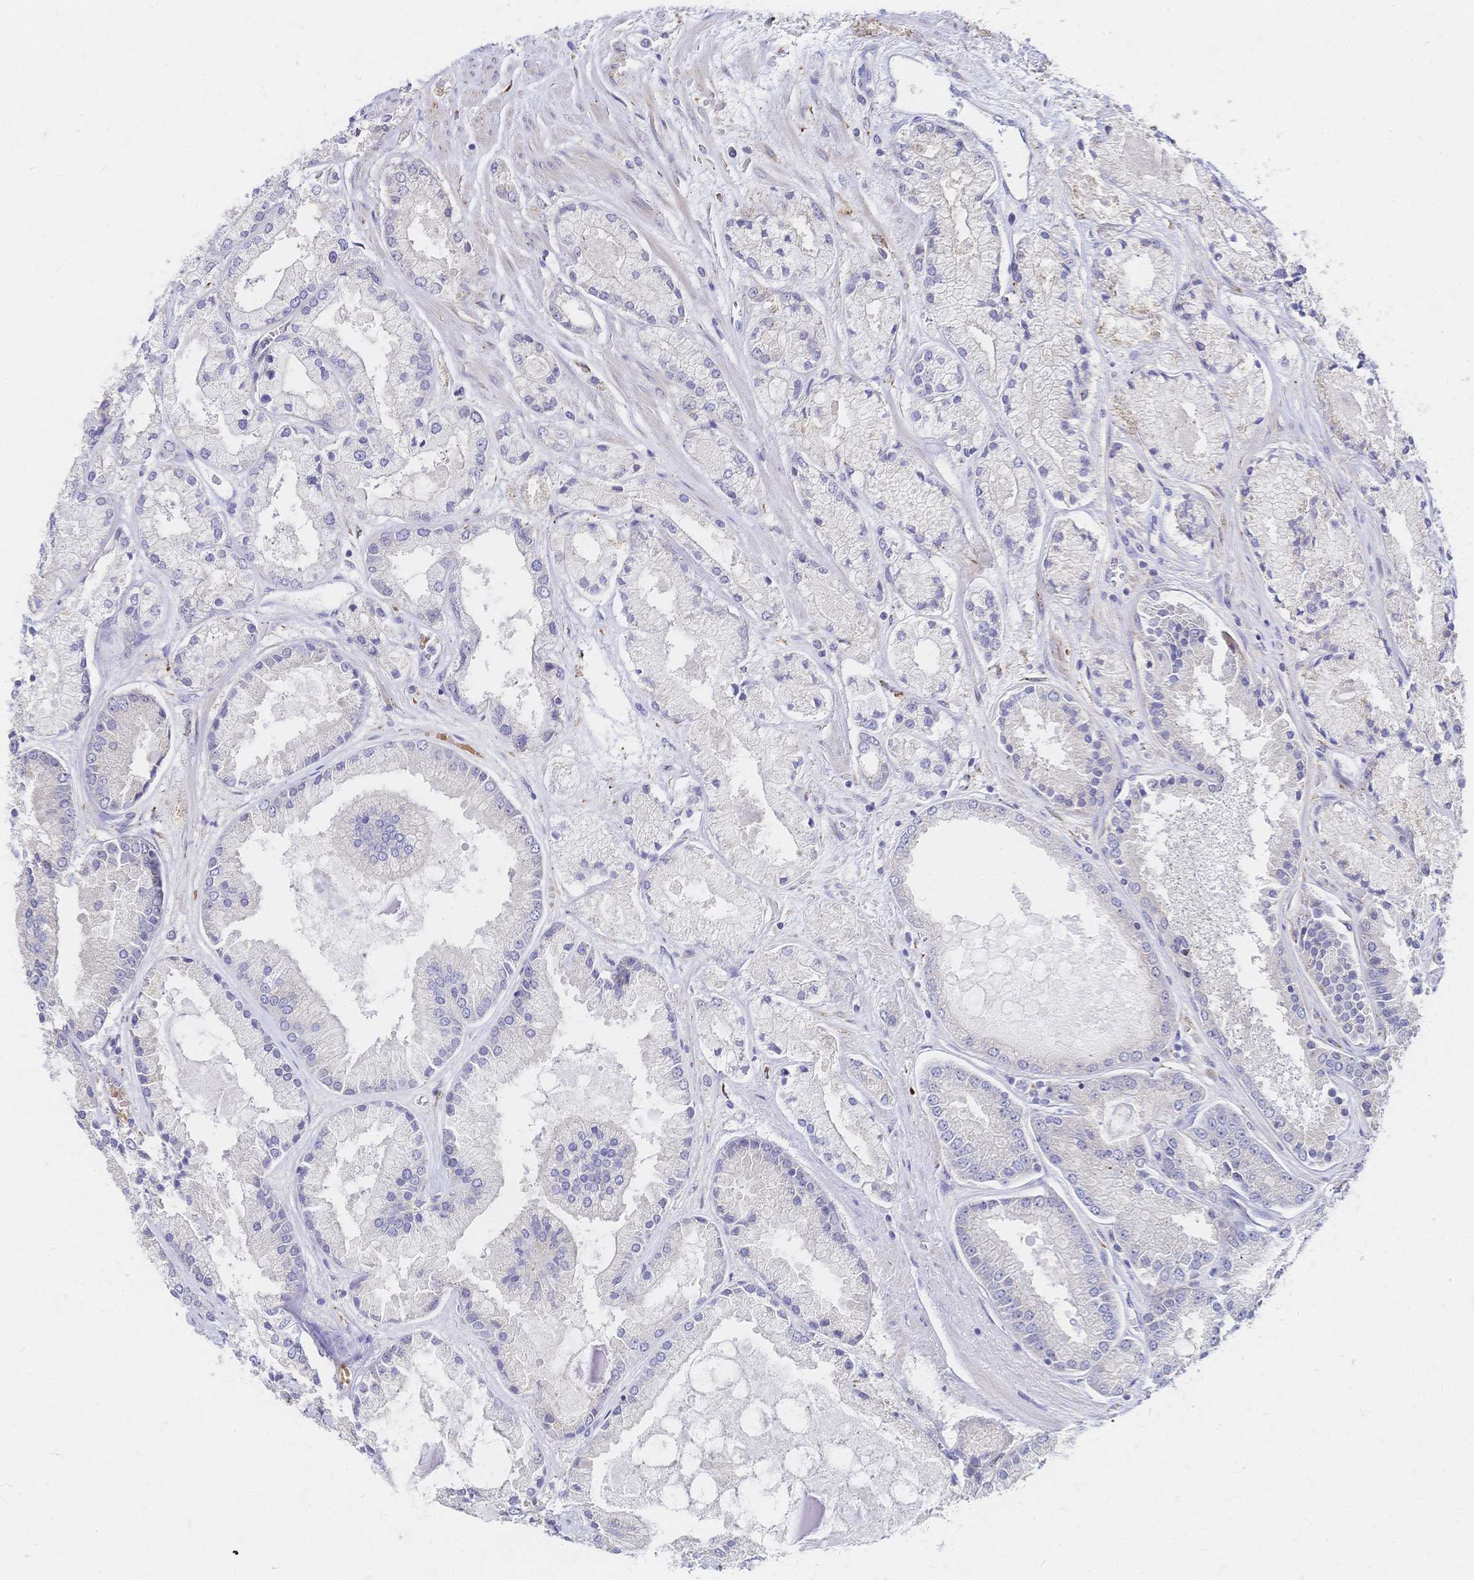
{"staining": {"intensity": "negative", "quantity": "none", "location": "none"}, "tissue": "prostate cancer", "cell_type": "Tumor cells", "image_type": "cancer", "snomed": [{"axis": "morphology", "description": "Adenocarcinoma, High grade"}, {"axis": "topography", "description": "Prostate"}], "caption": "Histopathology image shows no protein staining in tumor cells of adenocarcinoma (high-grade) (prostate) tissue.", "gene": "SLC5A1", "patient": {"sex": "male", "age": 67}}